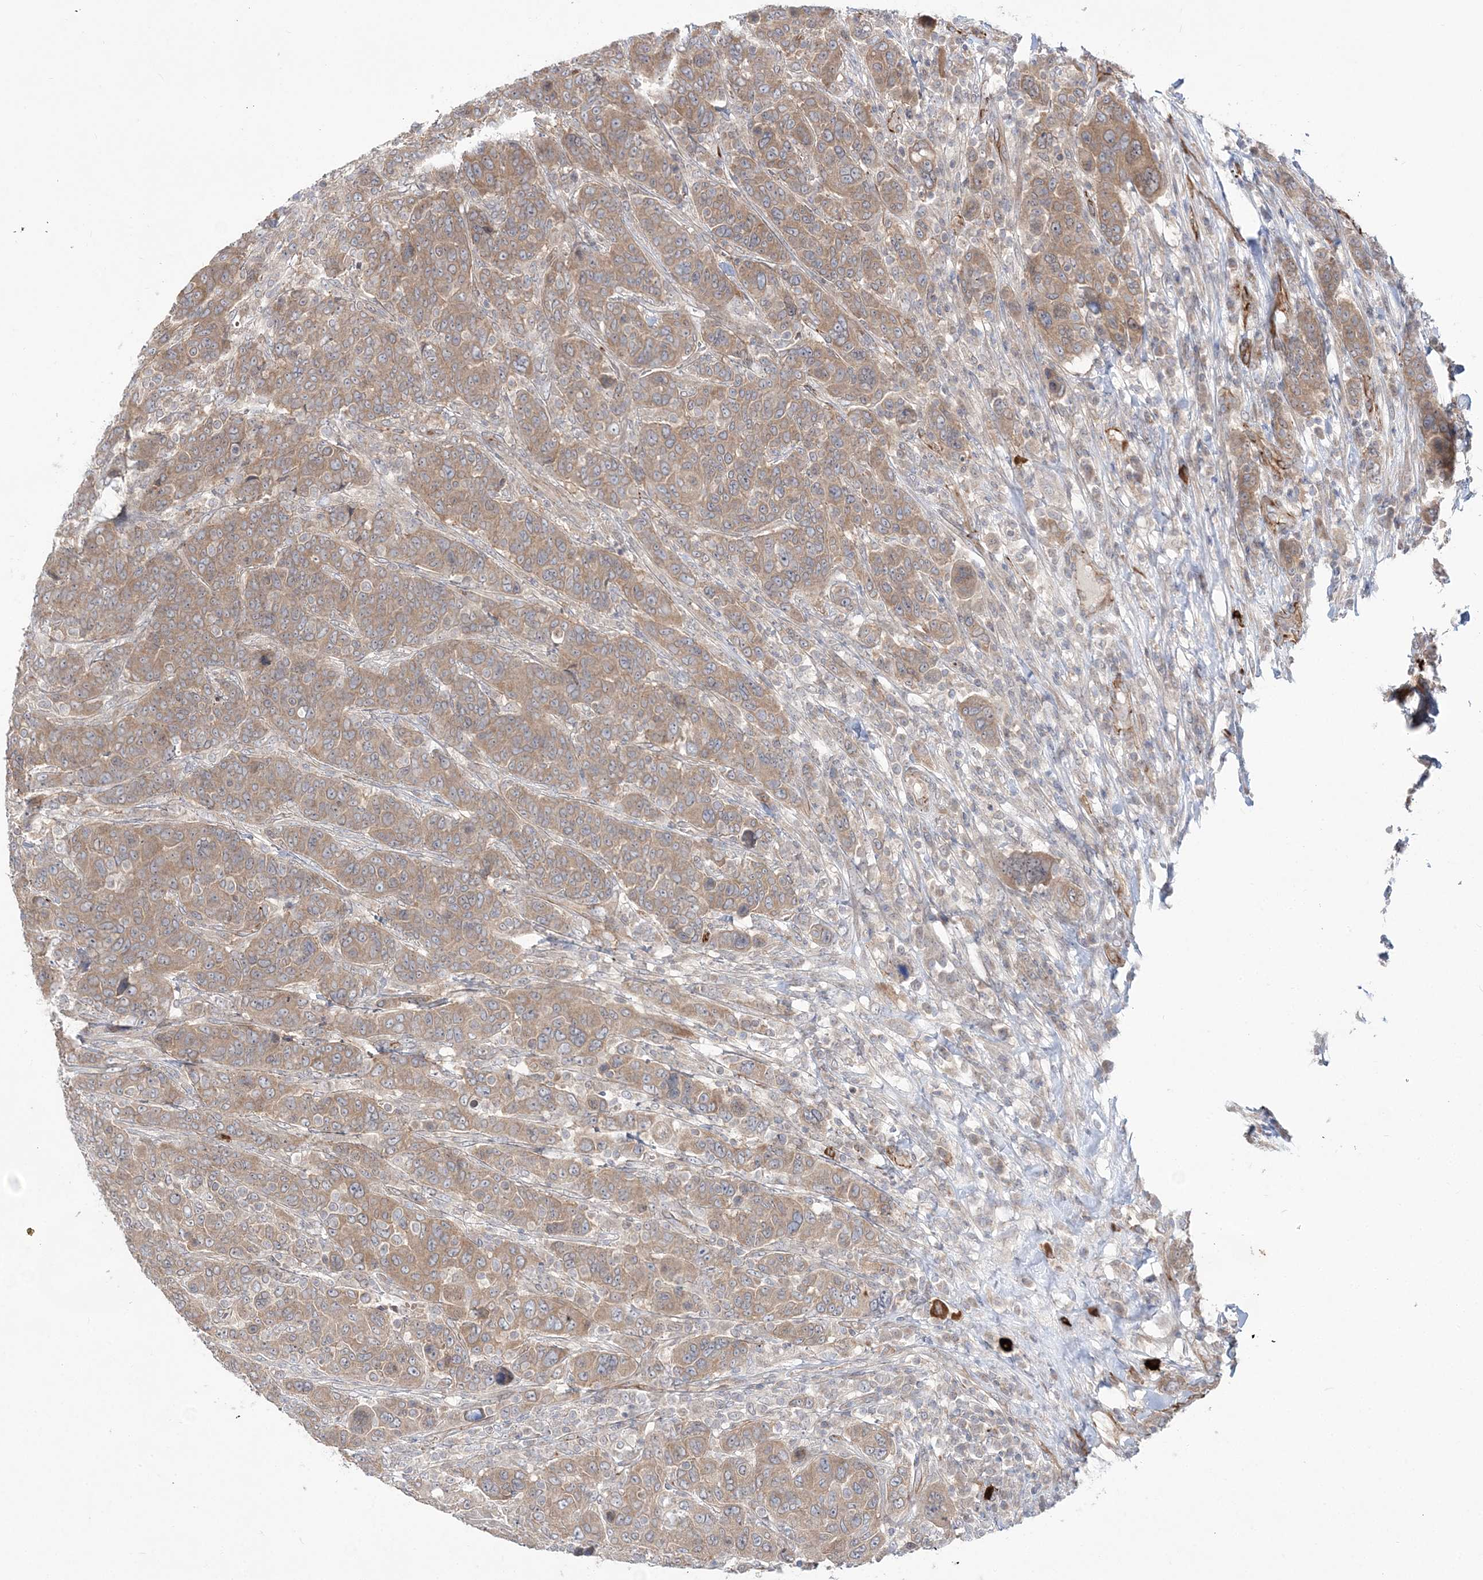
{"staining": {"intensity": "moderate", "quantity": ">75%", "location": "cytoplasmic/membranous"}, "tissue": "breast cancer", "cell_type": "Tumor cells", "image_type": "cancer", "snomed": [{"axis": "morphology", "description": "Duct carcinoma"}, {"axis": "topography", "description": "Breast"}], "caption": "Protein staining of breast infiltrating ductal carcinoma tissue exhibits moderate cytoplasmic/membranous staining in approximately >75% of tumor cells. (DAB IHC with brightfield microscopy, high magnification).", "gene": "DHX57", "patient": {"sex": "female", "age": 37}}